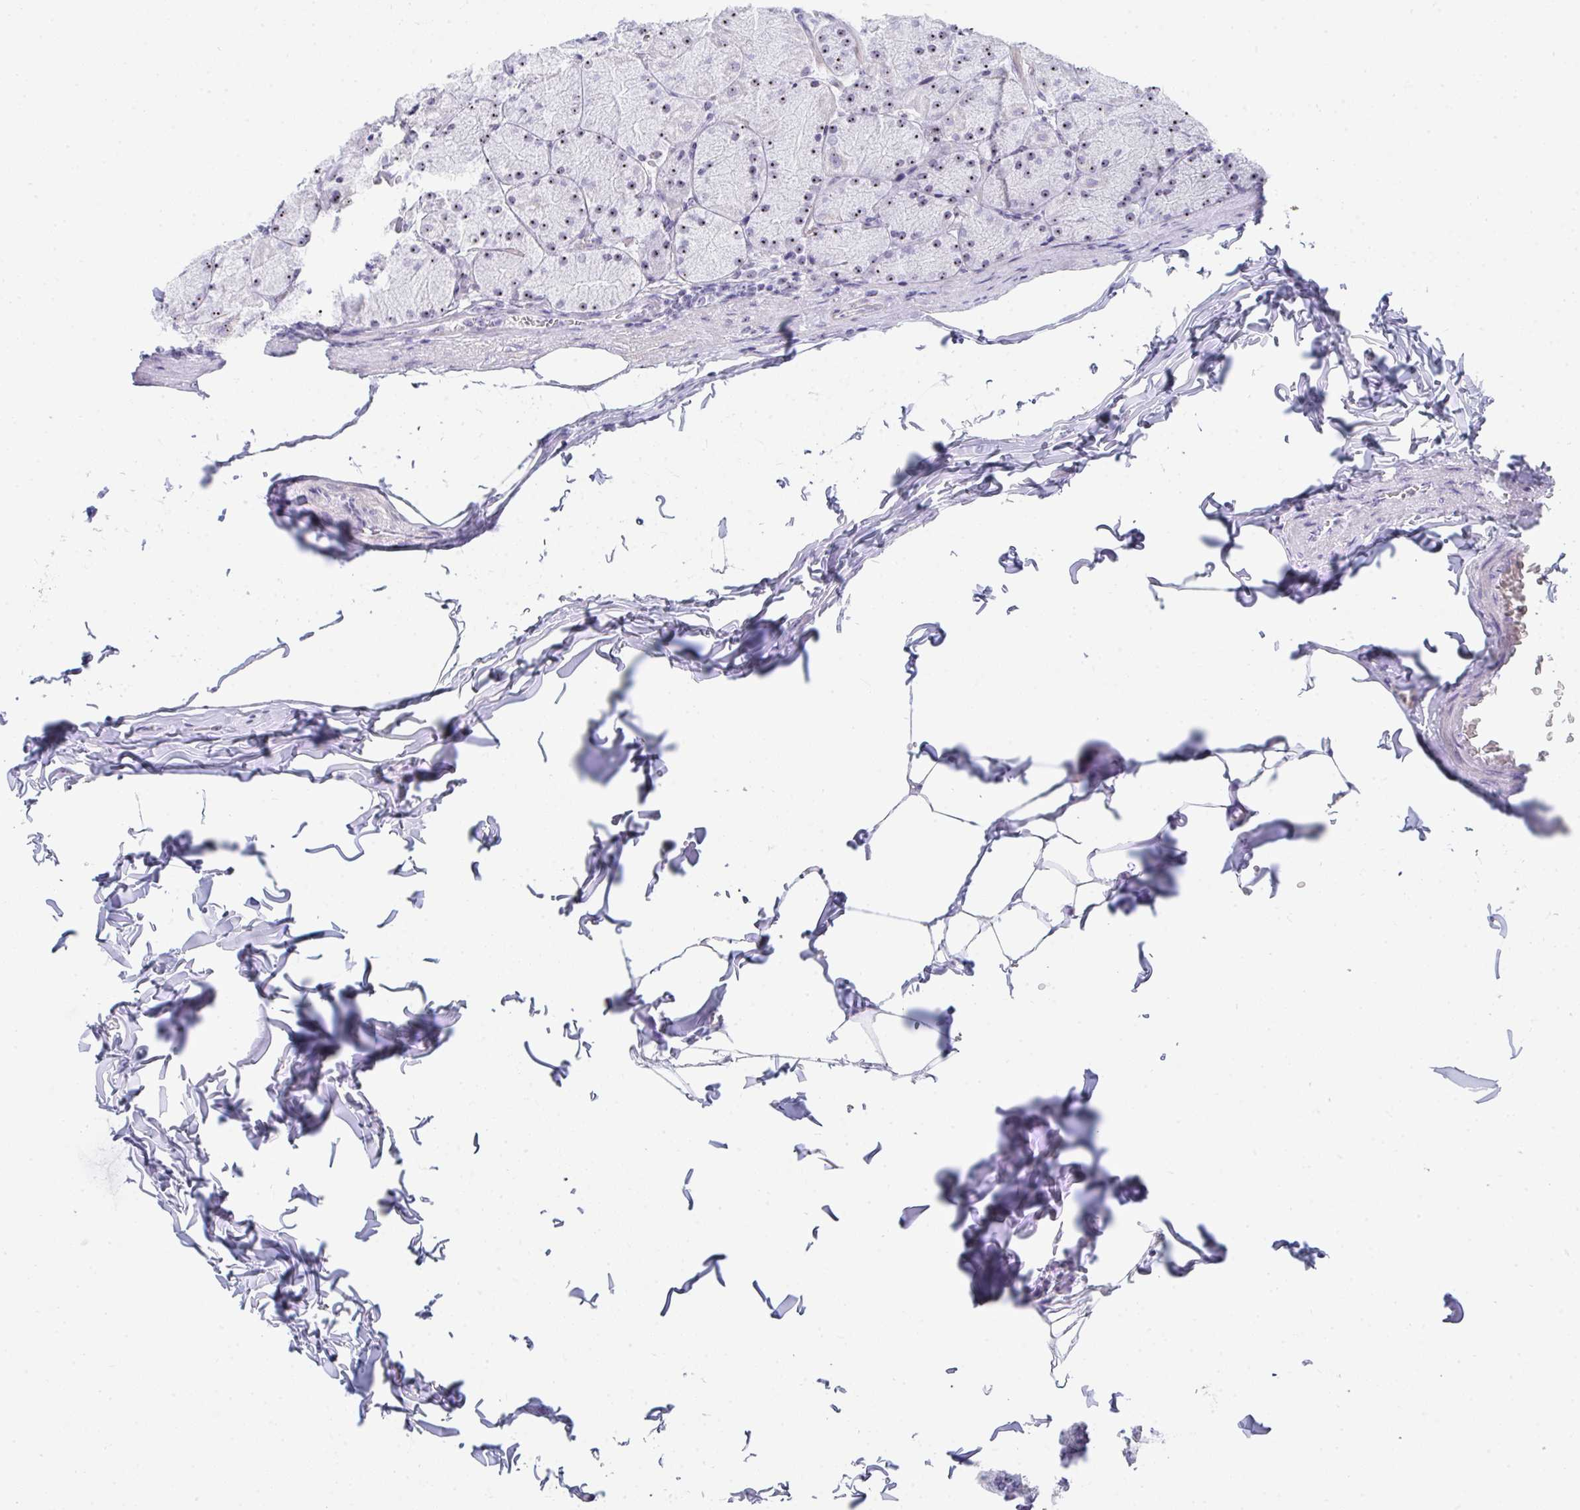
{"staining": {"intensity": "moderate", "quantity": "25%-75%", "location": "nuclear"}, "tissue": "stomach", "cell_type": "Glandular cells", "image_type": "normal", "snomed": [{"axis": "morphology", "description": "Normal tissue, NOS"}, {"axis": "topography", "description": "Stomach, upper"}], "caption": "Moderate nuclear protein staining is present in about 25%-75% of glandular cells in stomach.", "gene": "NOP10", "patient": {"sex": "female", "age": 56}}